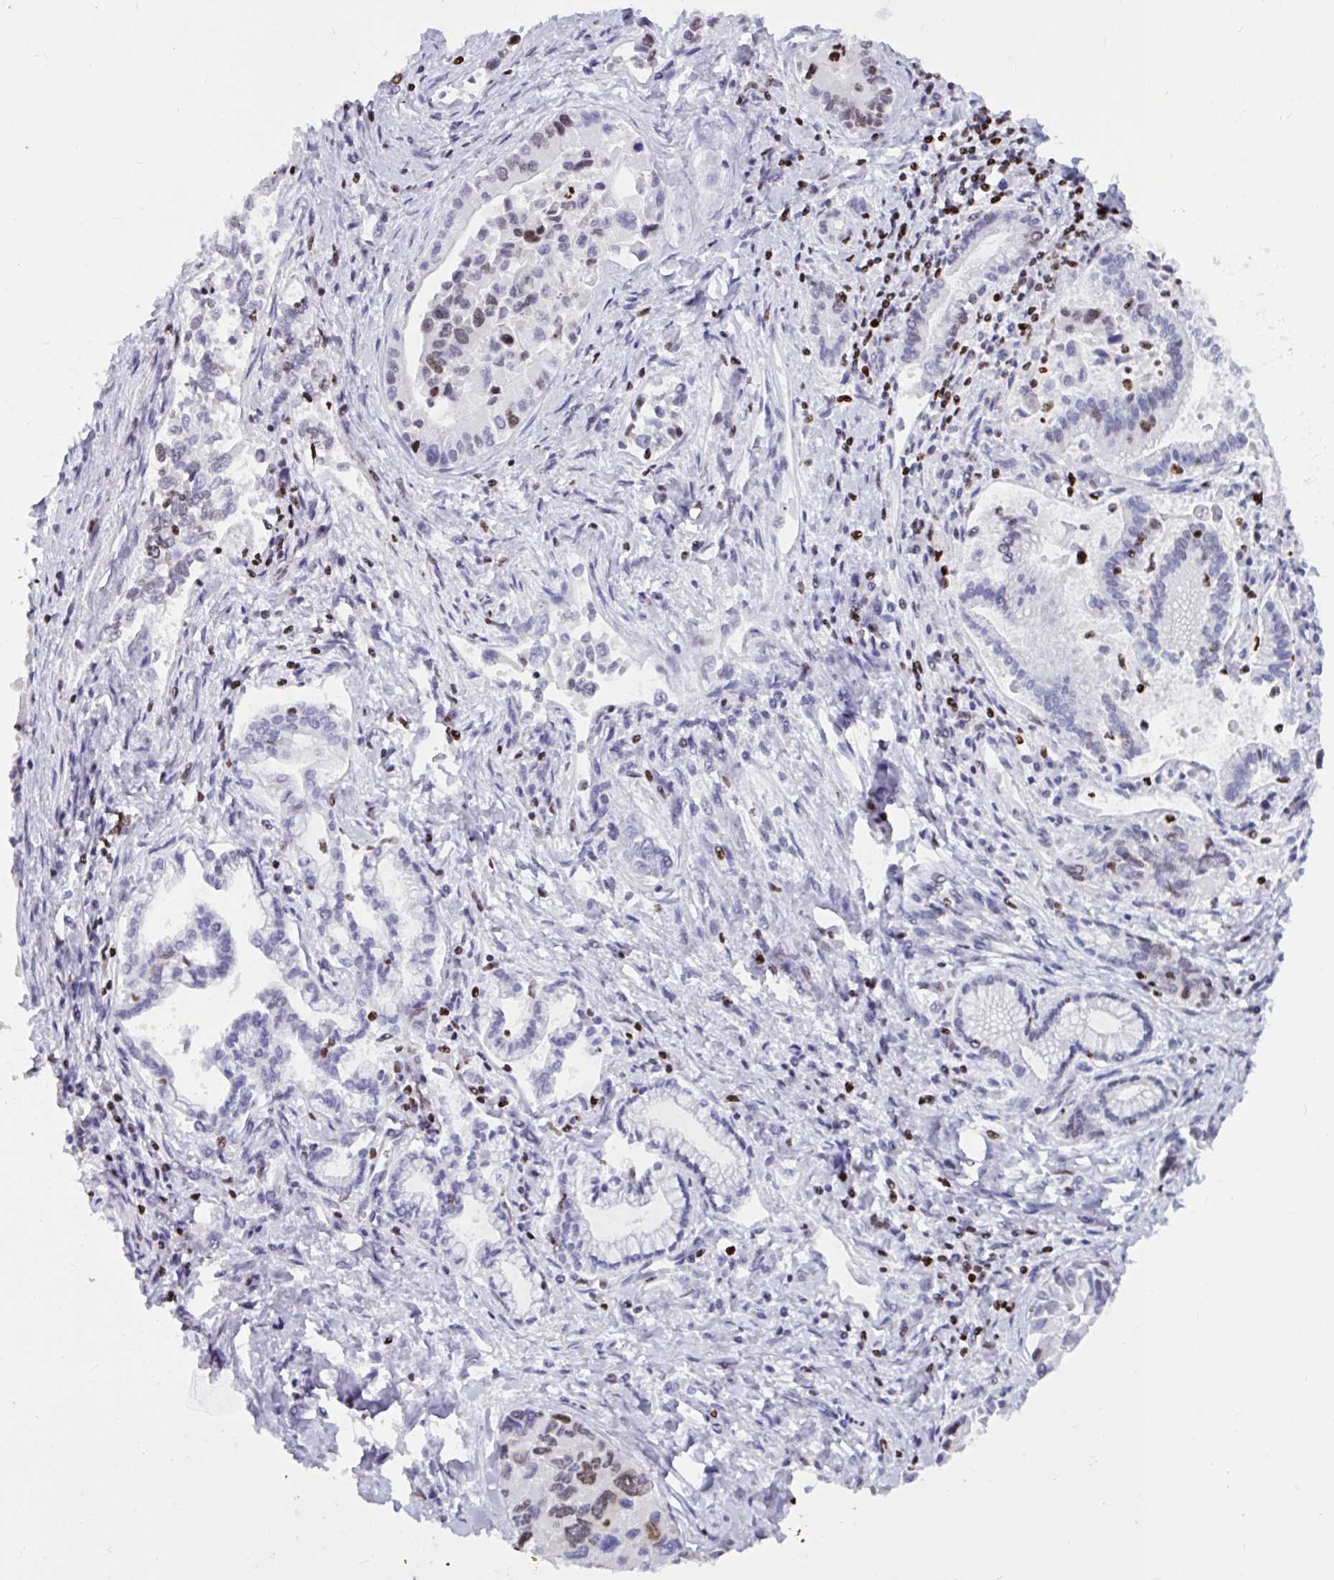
{"staining": {"intensity": "weak", "quantity": "<25%", "location": "nuclear"}, "tissue": "liver cancer", "cell_type": "Tumor cells", "image_type": "cancer", "snomed": [{"axis": "morphology", "description": "Cholangiocarcinoma"}, {"axis": "topography", "description": "Liver"}], "caption": "Immunohistochemical staining of liver cancer (cholangiocarcinoma) demonstrates no significant expression in tumor cells. (Stains: DAB IHC with hematoxylin counter stain, Microscopy: brightfield microscopy at high magnification).", "gene": "HMGB2", "patient": {"sex": "male", "age": 66}}